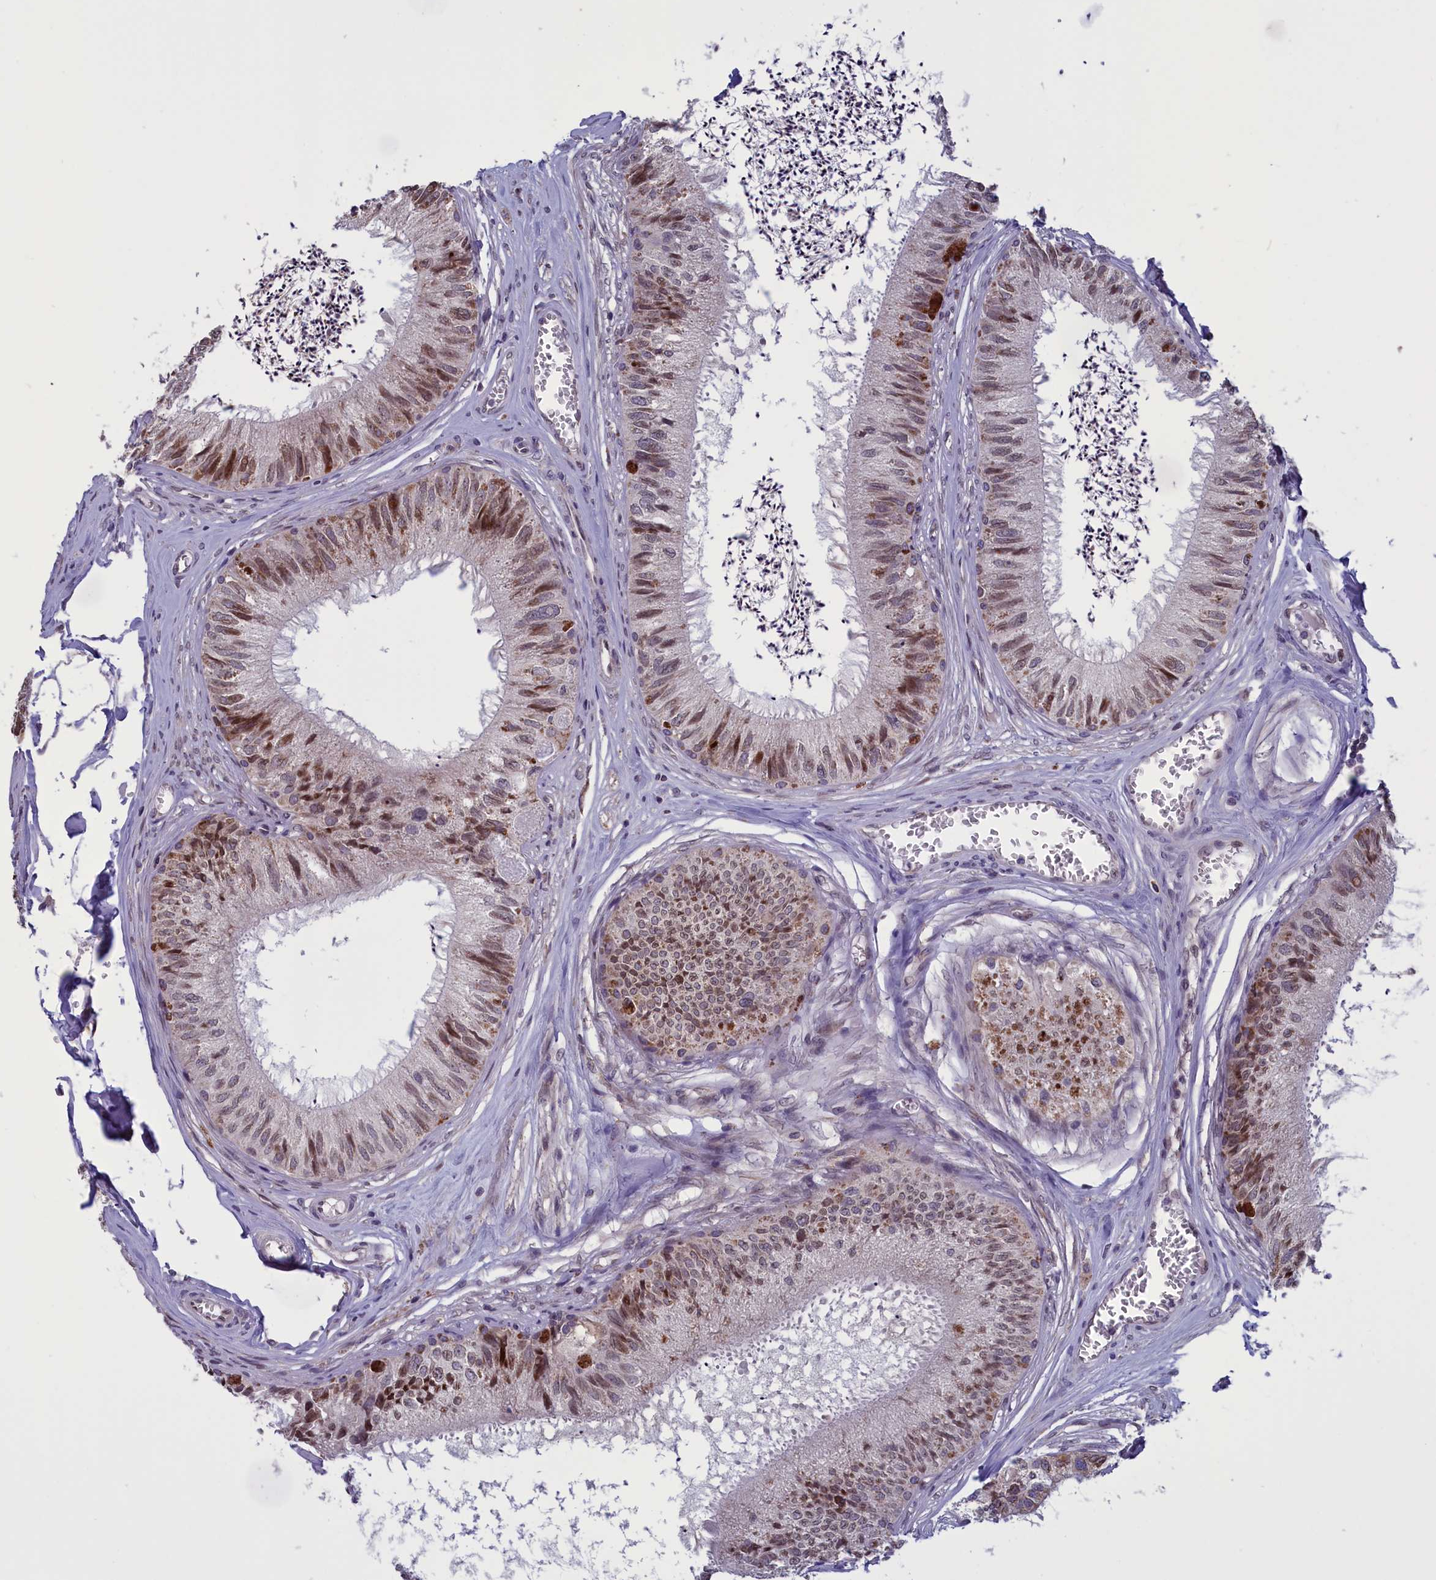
{"staining": {"intensity": "strong", "quantity": "25%-75%", "location": "cytoplasmic/membranous,nuclear"}, "tissue": "epididymis", "cell_type": "Glandular cells", "image_type": "normal", "snomed": [{"axis": "morphology", "description": "Normal tissue, NOS"}, {"axis": "topography", "description": "Epididymis"}], "caption": "Normal epididymis reveals strong cytoplasmic/membranous,nuclear positivity in about 25%-75% of glandular cells, visualized by immunohistochemistry. (IHC, brightfield microscopy, high magnification).", "gene": "PARS2", "patient": {"sex": "male", "age": 79}}